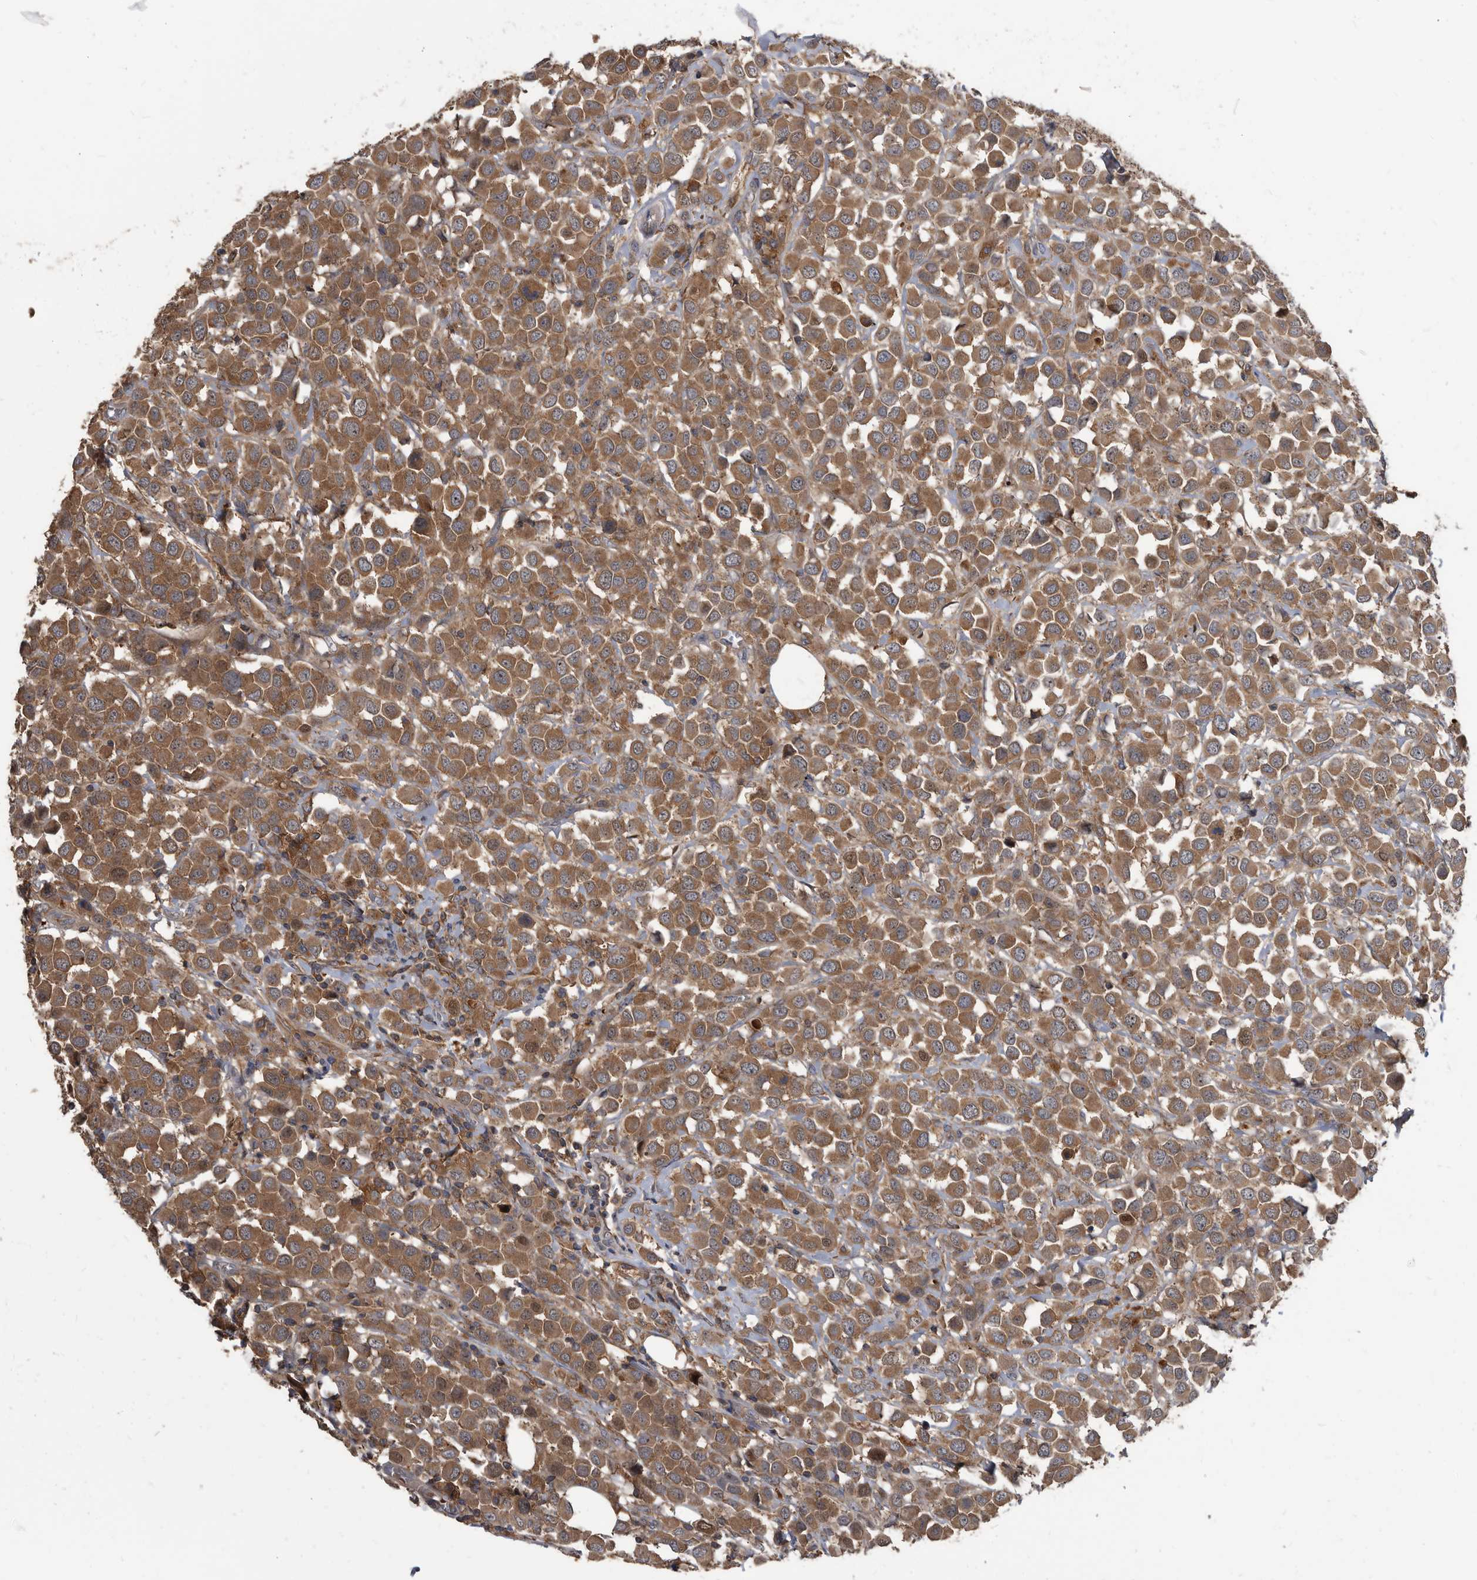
{"staining": {"intensity": "moderate", "quantity": ">75%", "location": "cytoplasmic/membranous"}, "tissue": "breast cancer", "cell_type": "Tumor cells", "image_type": "cancer", "snomed": [{"axis": "morphology", "description": "Duct carcinoma"}, {"axis": "topography", "description": "Breast"}], "caption": "Protein staining of invasive ductal carcinoma (breast) tissue displays moderate cytoplasmic/membranous staining in approximately >75% of tumor cells. The protein is stained brown, and the nuclei are stained in blue (DAB IHC with brightfield microscopy, high magnification).", "gene": "APEH", "patient": {"sex": "female", "age": 61}}